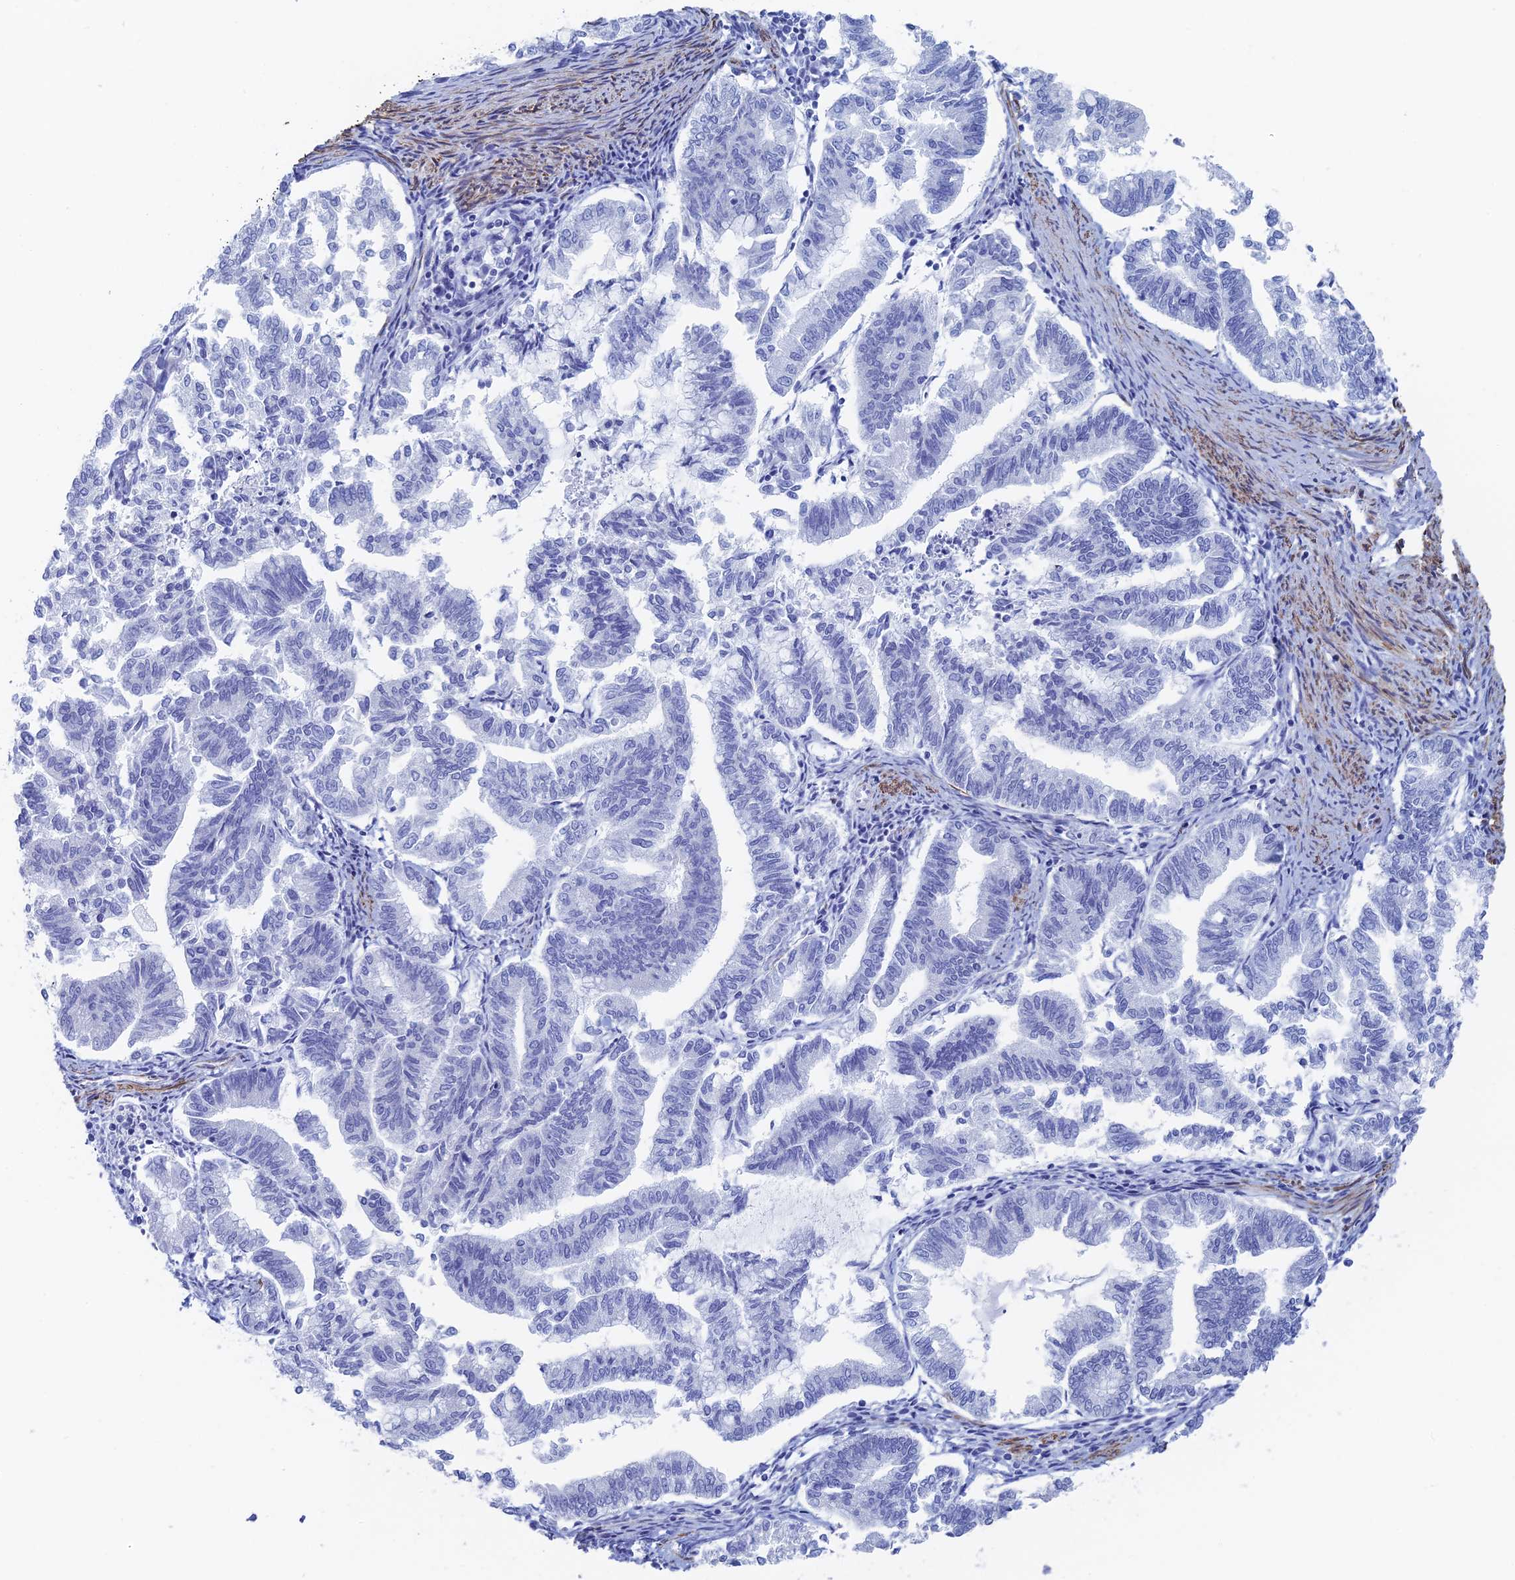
{"staining": {"intensity": "negative", "quantity": "none", "location": "none"}, "tissue": "endometrial cancer", "cell_type": "Tumor cells", "image_type": "cancer", "snomed": [{"axis": "morphology", "description": "Adenocarcinoma, NOS"}, {"axis": "topography", "description": "Endometrium"}], "caption": "This is an immunohistochemistry image of human endometrial adenocarcinoma. There is no expression in tumor cells.", "gene": "KCNK18", "patient": {"sex": "female", "age": 79}}